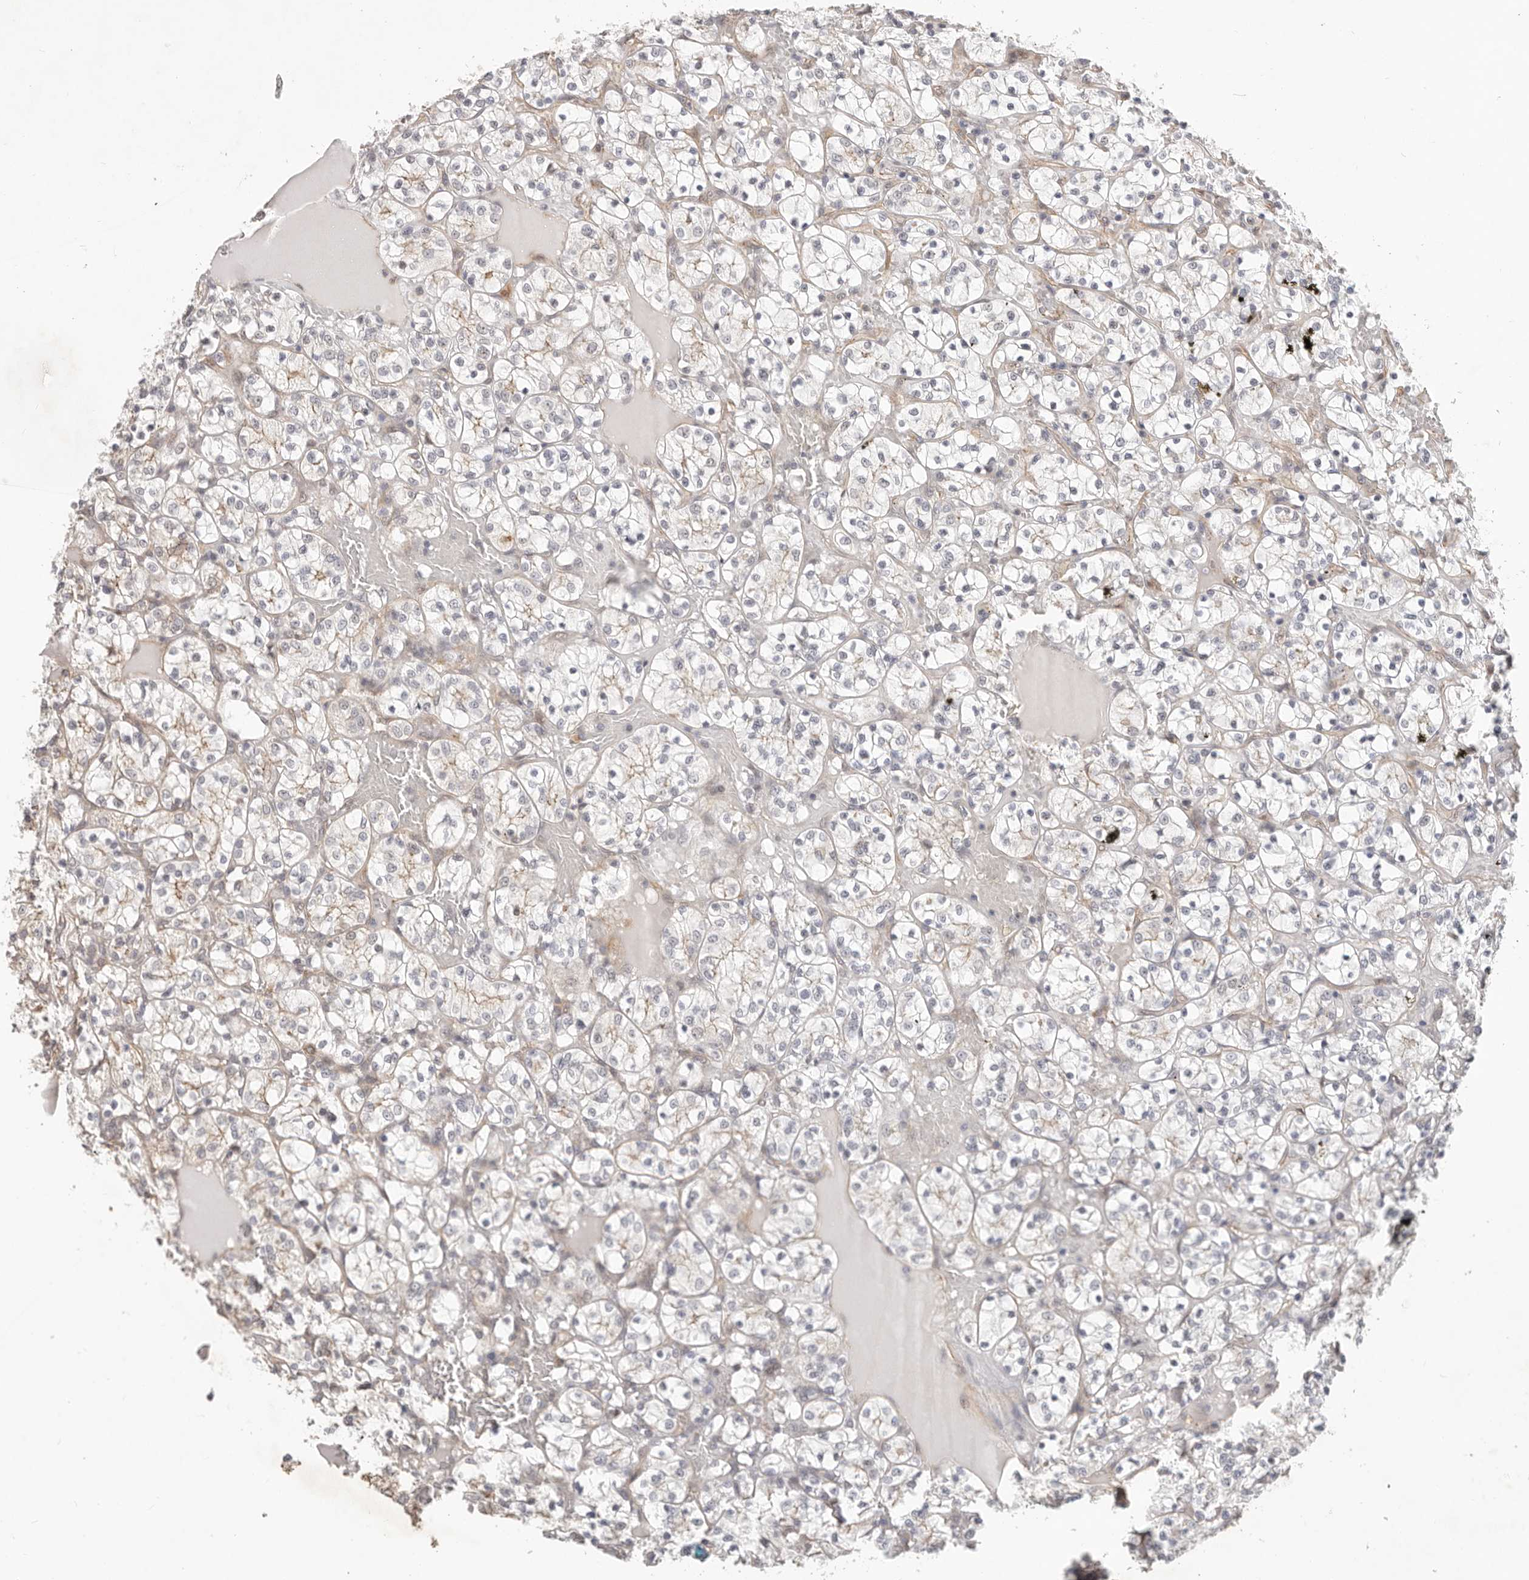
{"staining": {"intensity": "moderate", "quantity": "<25%", "location": "cytoplasmic/membranous"}, "tissue": "renal cancer", "cell_type": "Tumor cells", "image_type": "cancer", "snomed": [{"axis": "morphology", "description": "Adenocarcinoma, NOS"}, {"axis": "topography", "description": "Kidney"}], "caption": "Human renal cancer stained with a brown dye exhibits moderate cytoplasmic/membranous positive positivity in approximately <25% of tumor cells.", "gene": "USP49", "patient": {"sex": "female", "age": 69}}